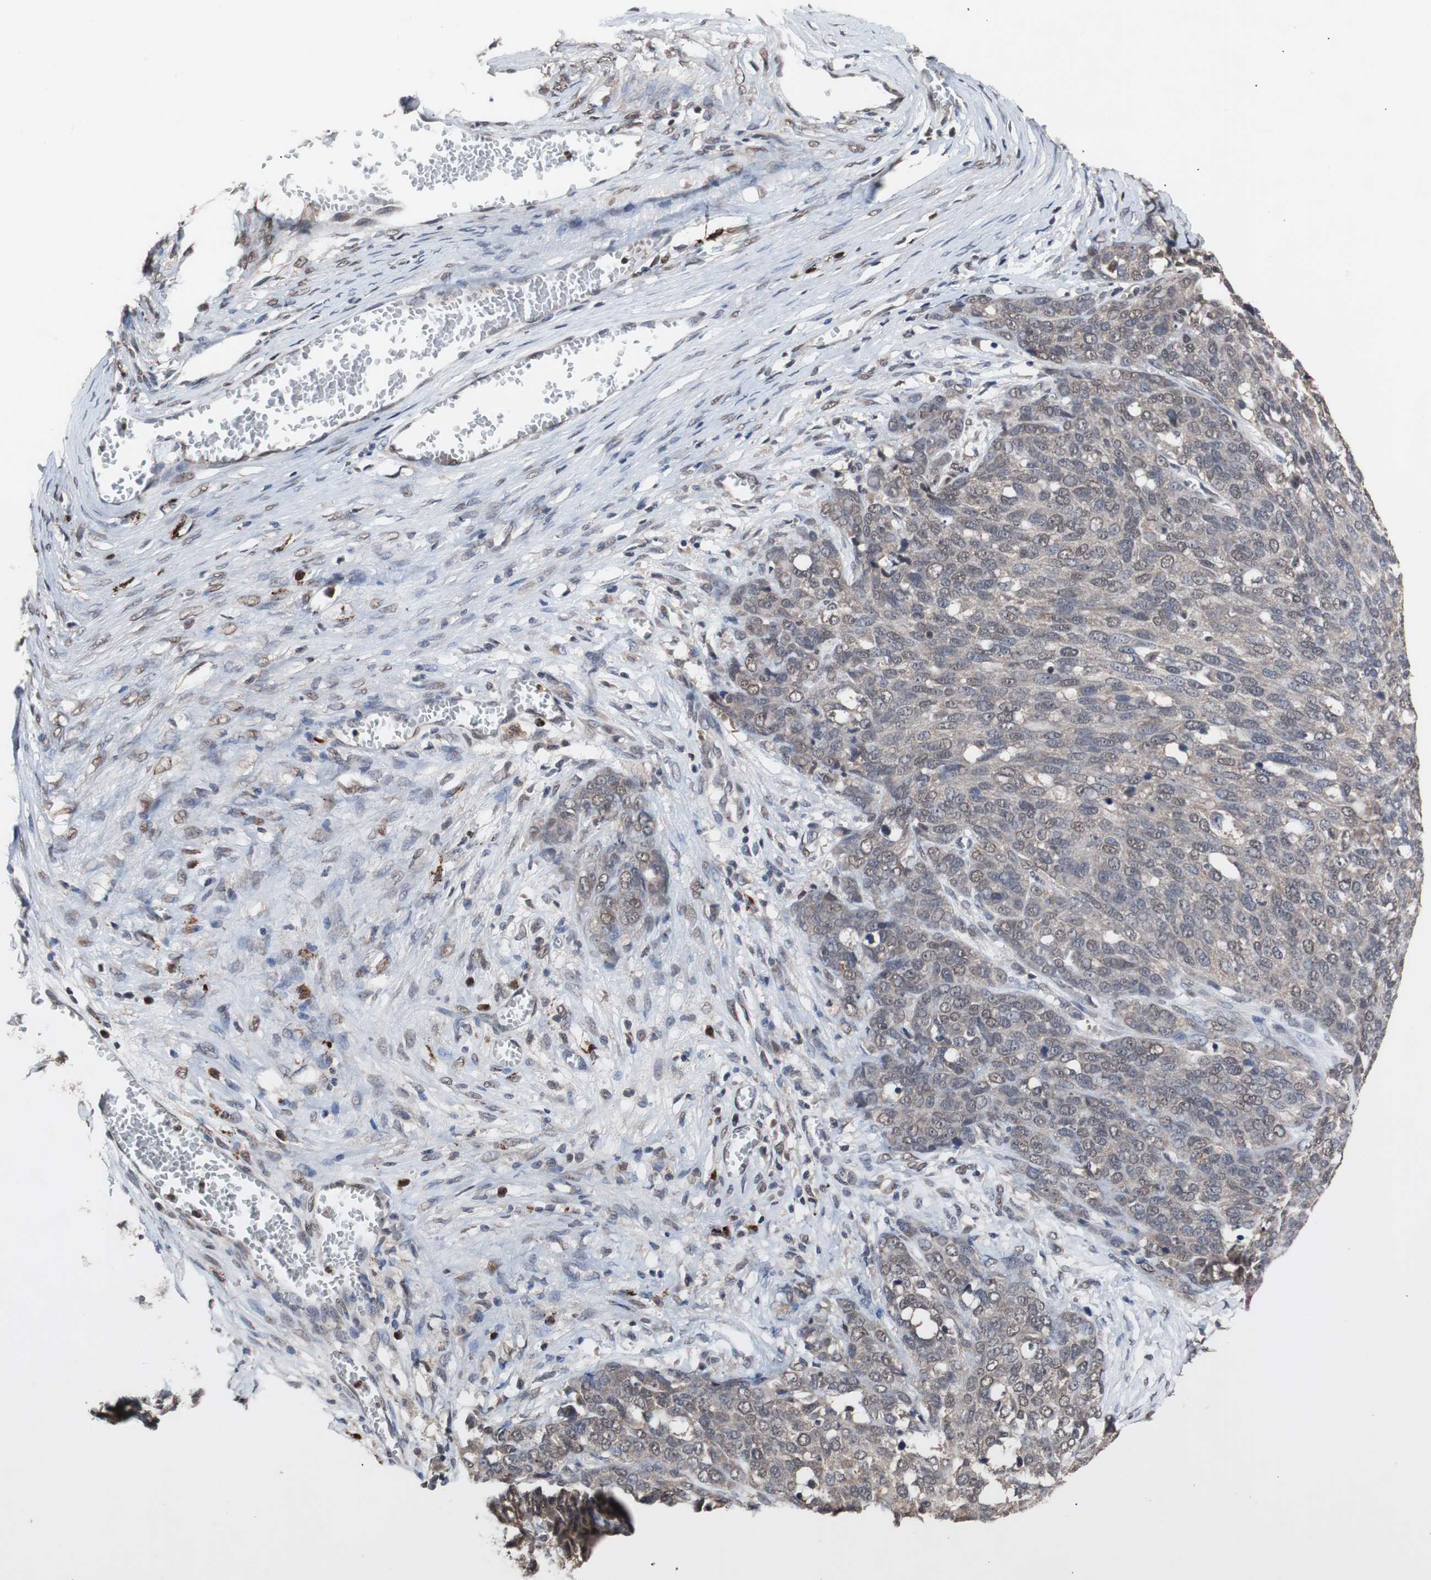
{"staining": {"intensity": "weak", "quantity": "25%-75%", "location": "cytoplasmic/membranous,nuclear"}, "tissue": "ovarian cancer", "cell_type": "Tumor cells", "image_type": "cancer", "snomed": [{"axis": "morphology", "description": "Cystadenocarcinoma, serous, NOS"}, {"axis": "topography", "description": "Ovary"}], "caption": "Serous cystadenocarcinoma (ovarian) was stained to show a protein in brown. There is low levels of weak cytoplasmic/membranous and nuclear staining in approximately 25%-75% of tumor cells. The protein of interest is stained brown, and the nuclei are stained in blue (DAB IHC with brightfield microscopy, high magnification).", "gene": "MED27", "patient": {"sex": "female", "age": 44}}